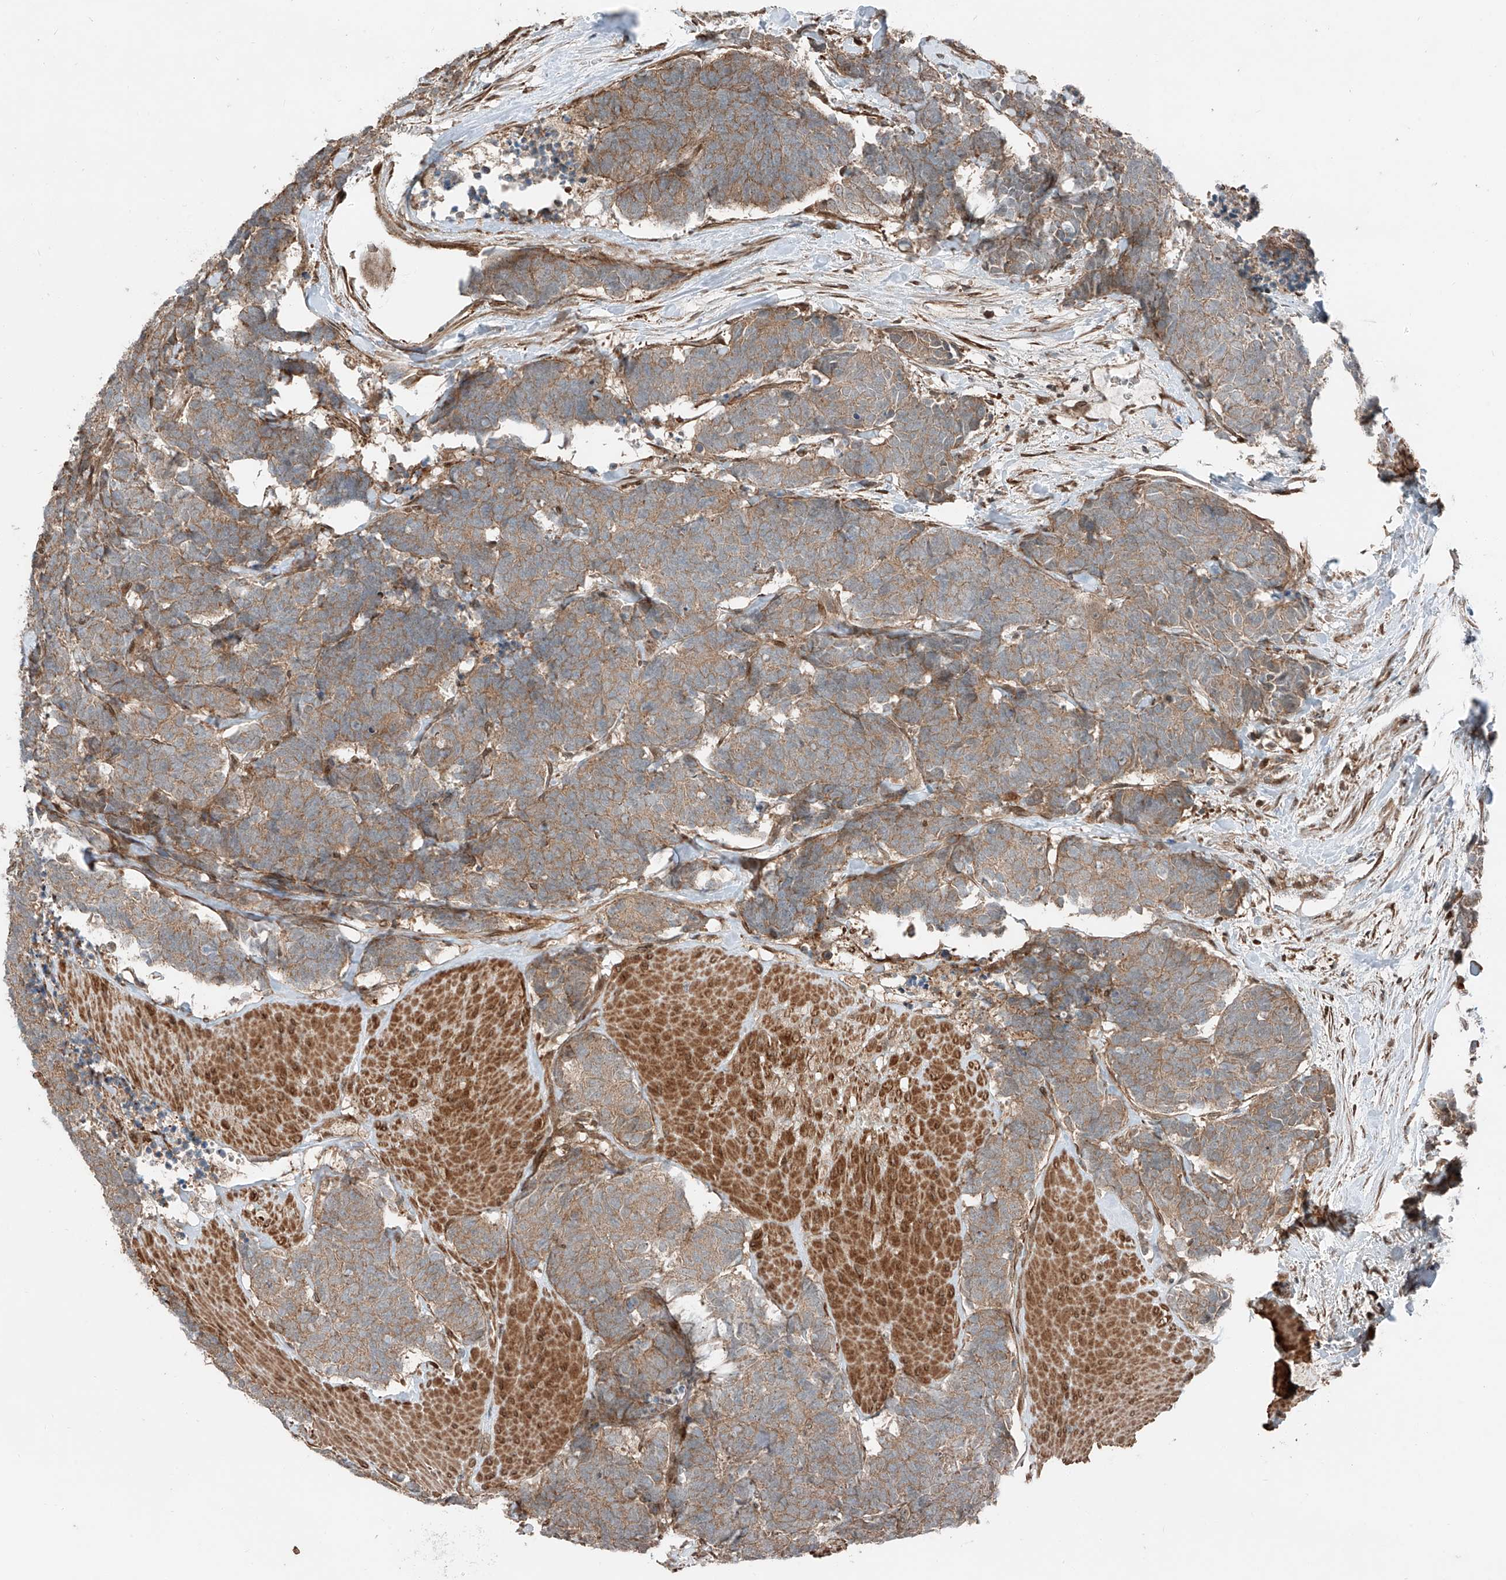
{"staining": {"intensity": "moderate", "quantity": ">75%", "location": "cytoplasmic/membranous"}, "tissue": "carcinoid", "cell_type": "Tumor cells", "image_type": "cancer", "snomed": [{"axis": "morphology", "description": "Carcinoma, NOS"}, {"axis": "morphology", "description": "Carcinoid, malignant, NOS"}, {"axis": "topography", "description": "Urinary bladder"}], "caption": "A brown stain labels moderate cytoplasmic/membranous positivity of a protein in malignant carcinoid tumor cells.", "gene": "CEP162", "patient": {"sex": "male", "age": 57}}